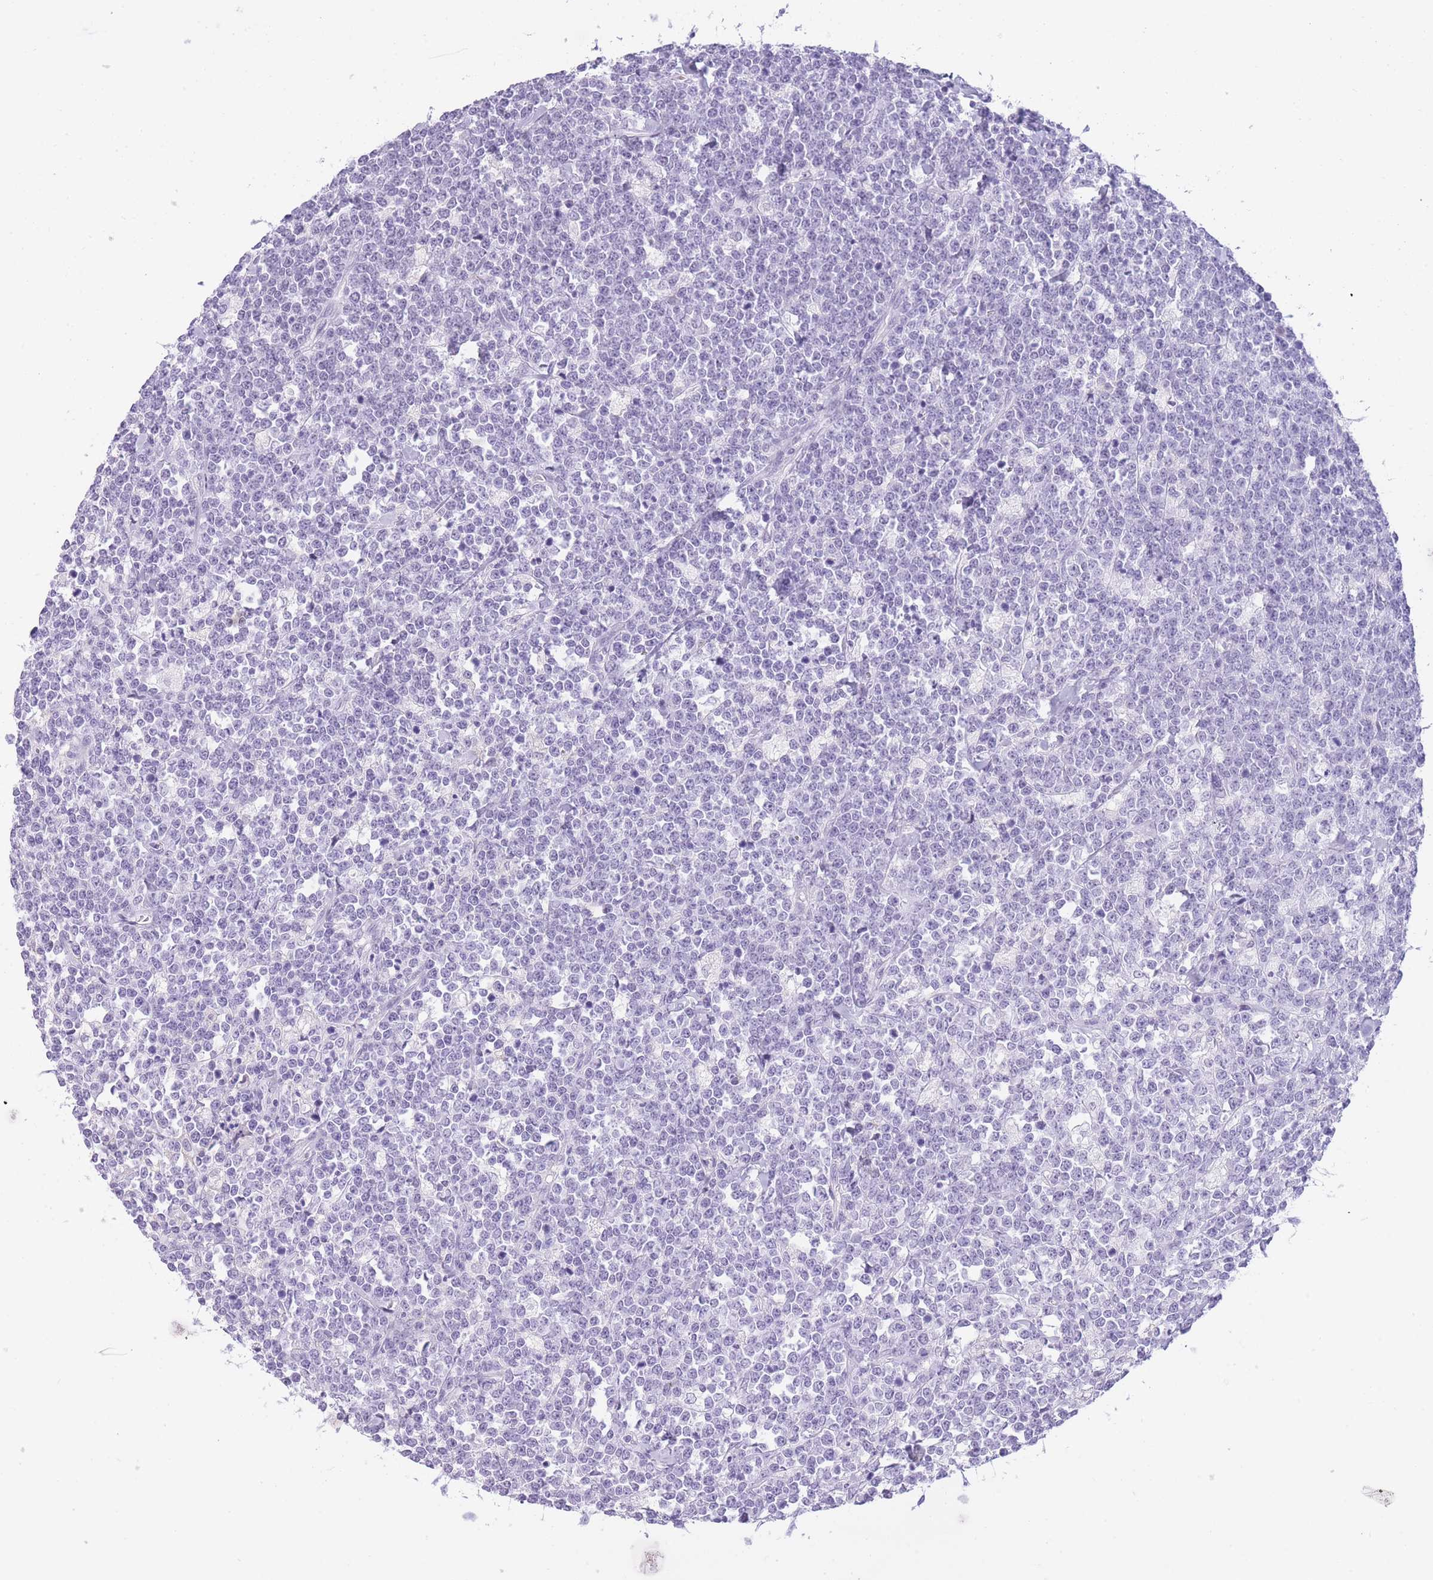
{"staining": {"intensity": "negative", "quantity": "none", "location": "none"}, "tissue": "lymphoma", "cell_type": "Tumor cells", "image_type": "cancer", "snomed": [{"axis": "morphology", "description": "Malignant lymphoma, non-Hodgkin's type, High grade"}, {"axis": "topography", "description": "Small intestine"}], "caption": "Photomicrograph shows no significant protein expression in tumor cells of high-grade malignant lymphoma, non-Hodgkin's type.", "gene": "RADX", "patient": {"sex": "male", "age": 8}}